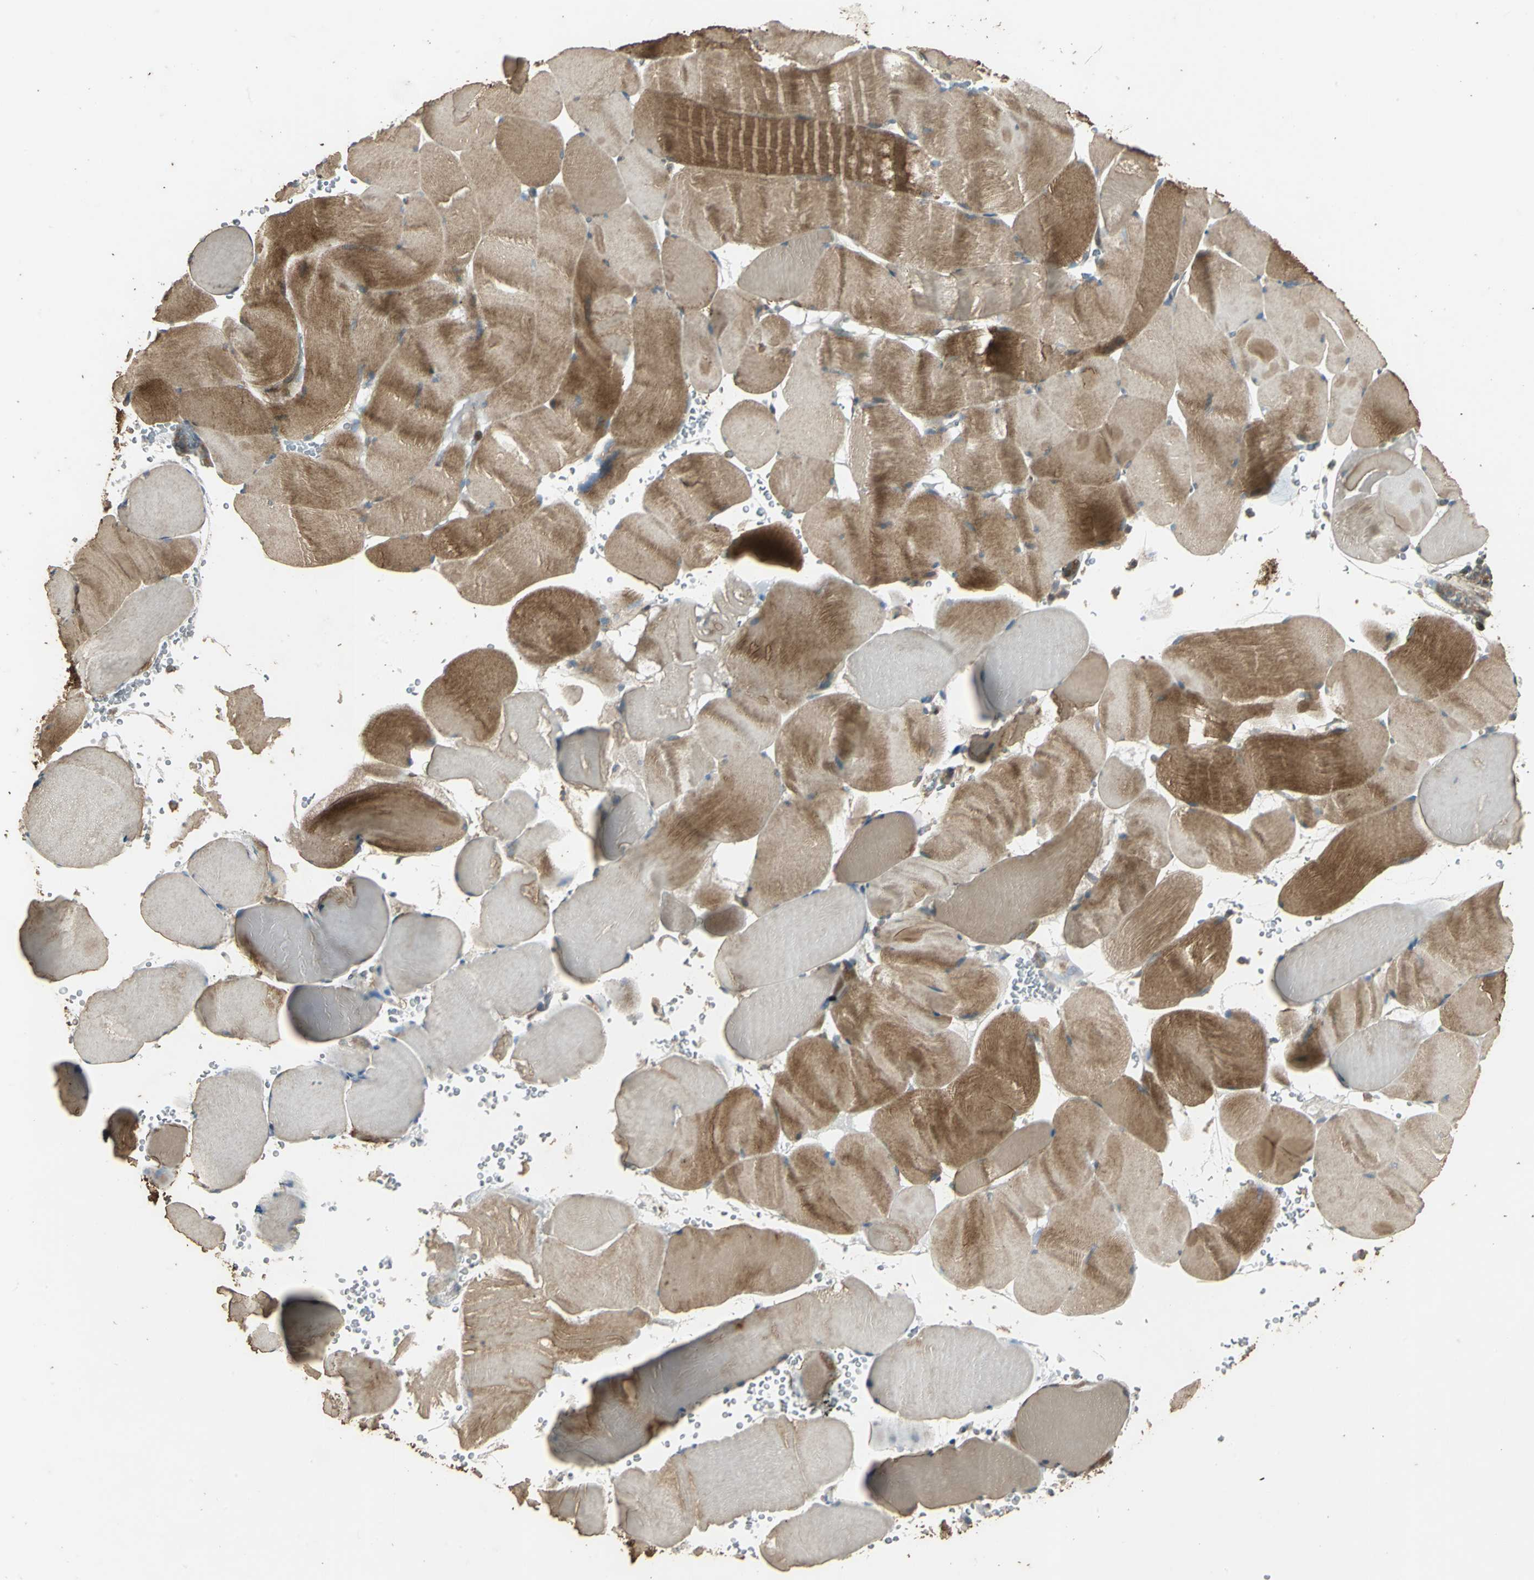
{"staining": {"intensity": "strong", "quantity": ">75%", "location": "cytoplasmic/membranous"}, "tissue": "skeletal muscle", "cell_type": "Myocytes", "image_type": "normal", "snomed": [{"axis": "morphology", "description": "Normal tissue, NOS"}, {"axis": "topography", "description": "Skeletal muscle"}], "caption": "Protein staining reveals strong cytoplasmic/membranous staining in about >75% of myocytes in unremarkable skeletal muscle.", "gene": "KANK1", "patient": {"sex": "male", "age": 62}}